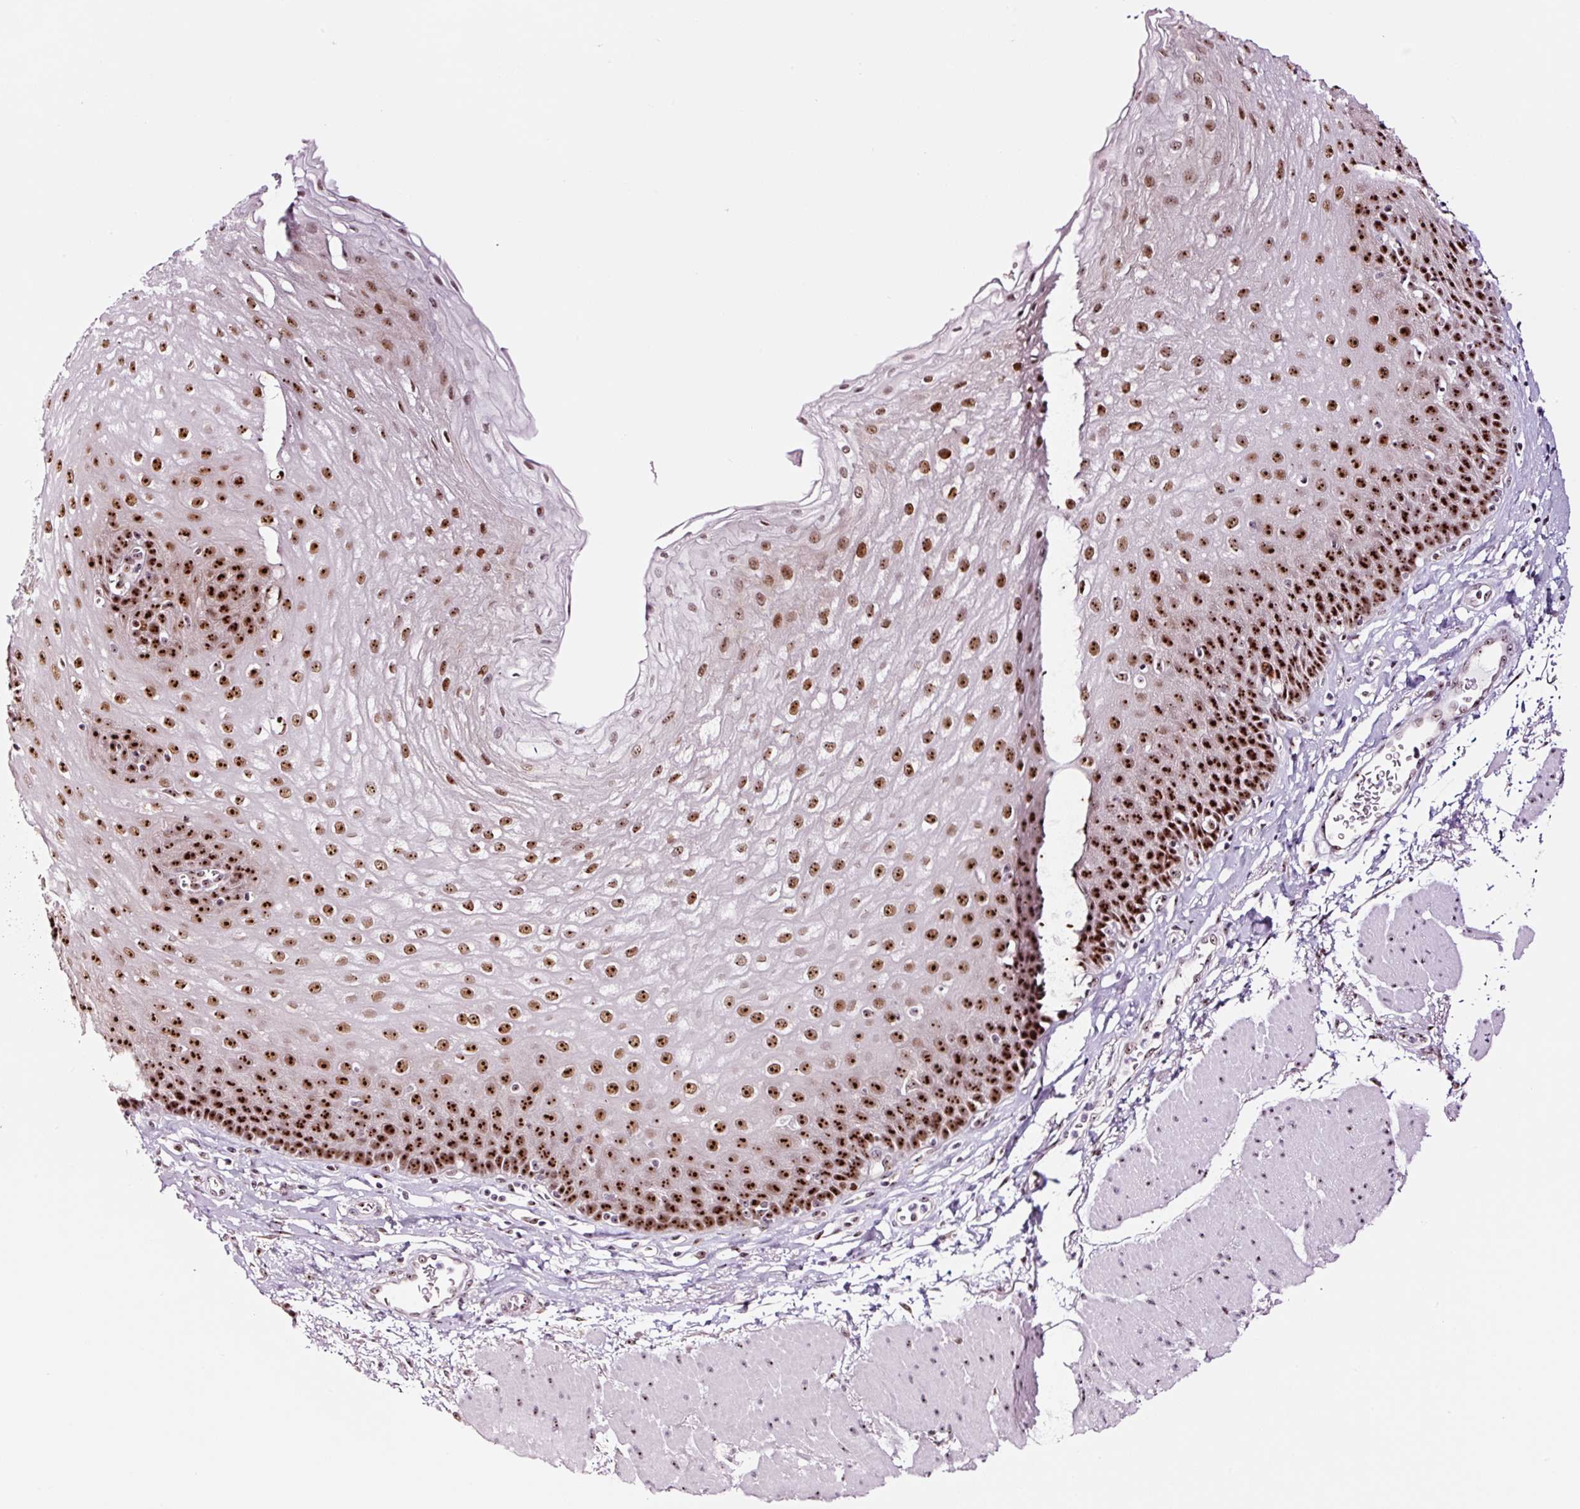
{"staining": {"intensity": "strong", "quantity": ">75%", "location": "nuclear"}, "tissue": "esophagus", "cell_type": "Squamous epithelial cells", "image_type": "normal", "snomed": [{"axis": "morphology", "description": "Normal tissue, NOS"}, {"axis": "topography", "description": "Esophagus"}], "caption": "This is a histology image of immunohistochemistry staining of unremarkable esophagus, which shows strong positivity in the nuclear of squamous epithelial cells.", "gene": "GNL3", "patient": {"sex": "female", "age": 81}}